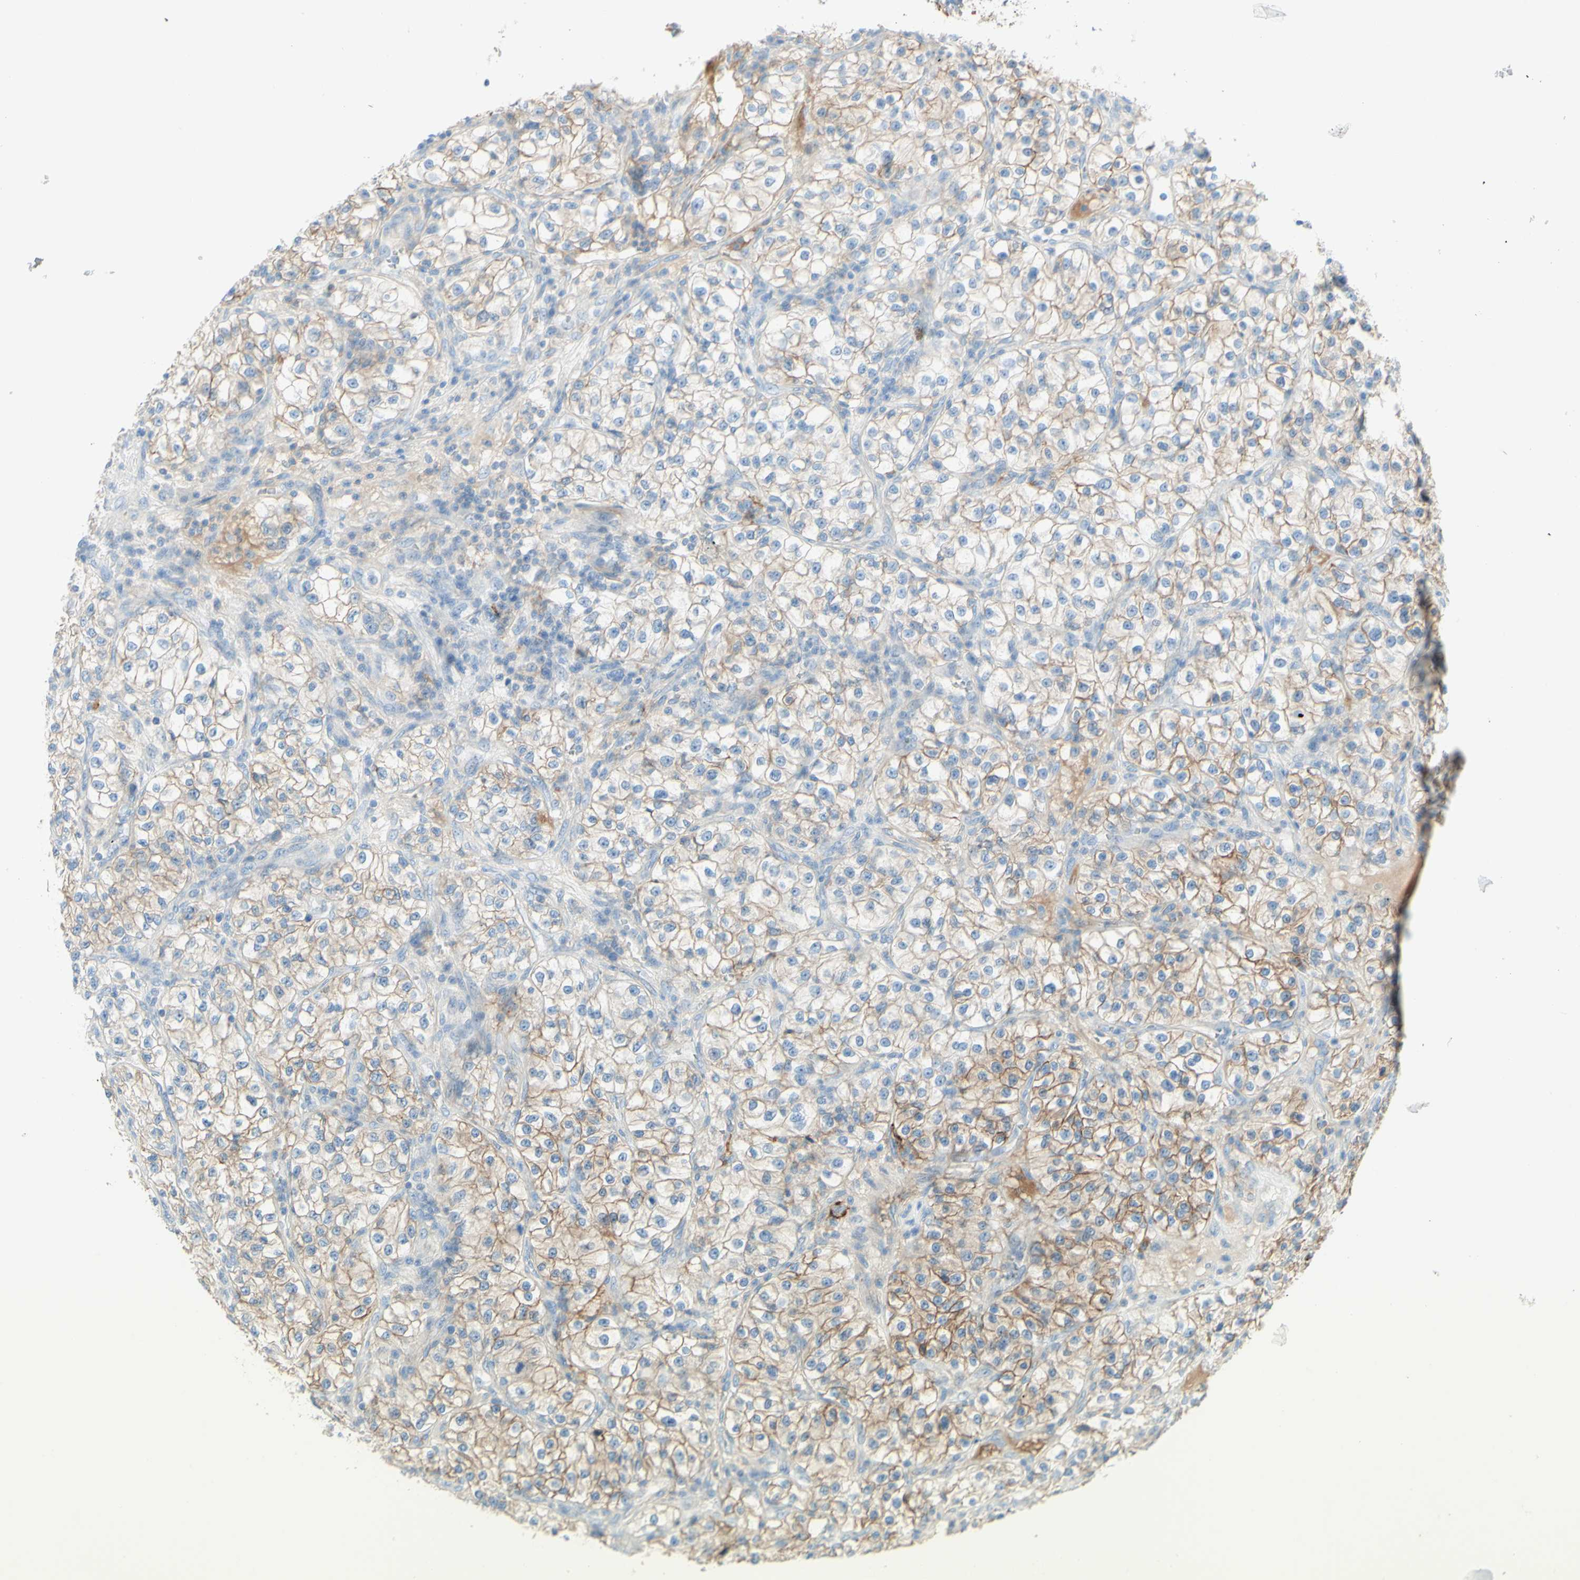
{"staining": {"intensity": "moderate", "quantity": ">75%", "location": "cytoplasmic/membranous"}, "tissue": "renal cancer", "cell_type": "Tumor cells", "image_type": "cancer", "snomed": [{"axis": "morphology", "description": "Adenocarcinoma, NOS"}, {"axis": "topography", "description": "Kidney"}], "caption": "This micrograph exhibits immunohistochemistry (IHC) staining of human adenocarcinoma (renal), with medium moderate cytoplasmic/membranous expression in about >75% of tumor cells.", "gene": "ALCAM", "patient": {"sex": "female", "age": 57}}